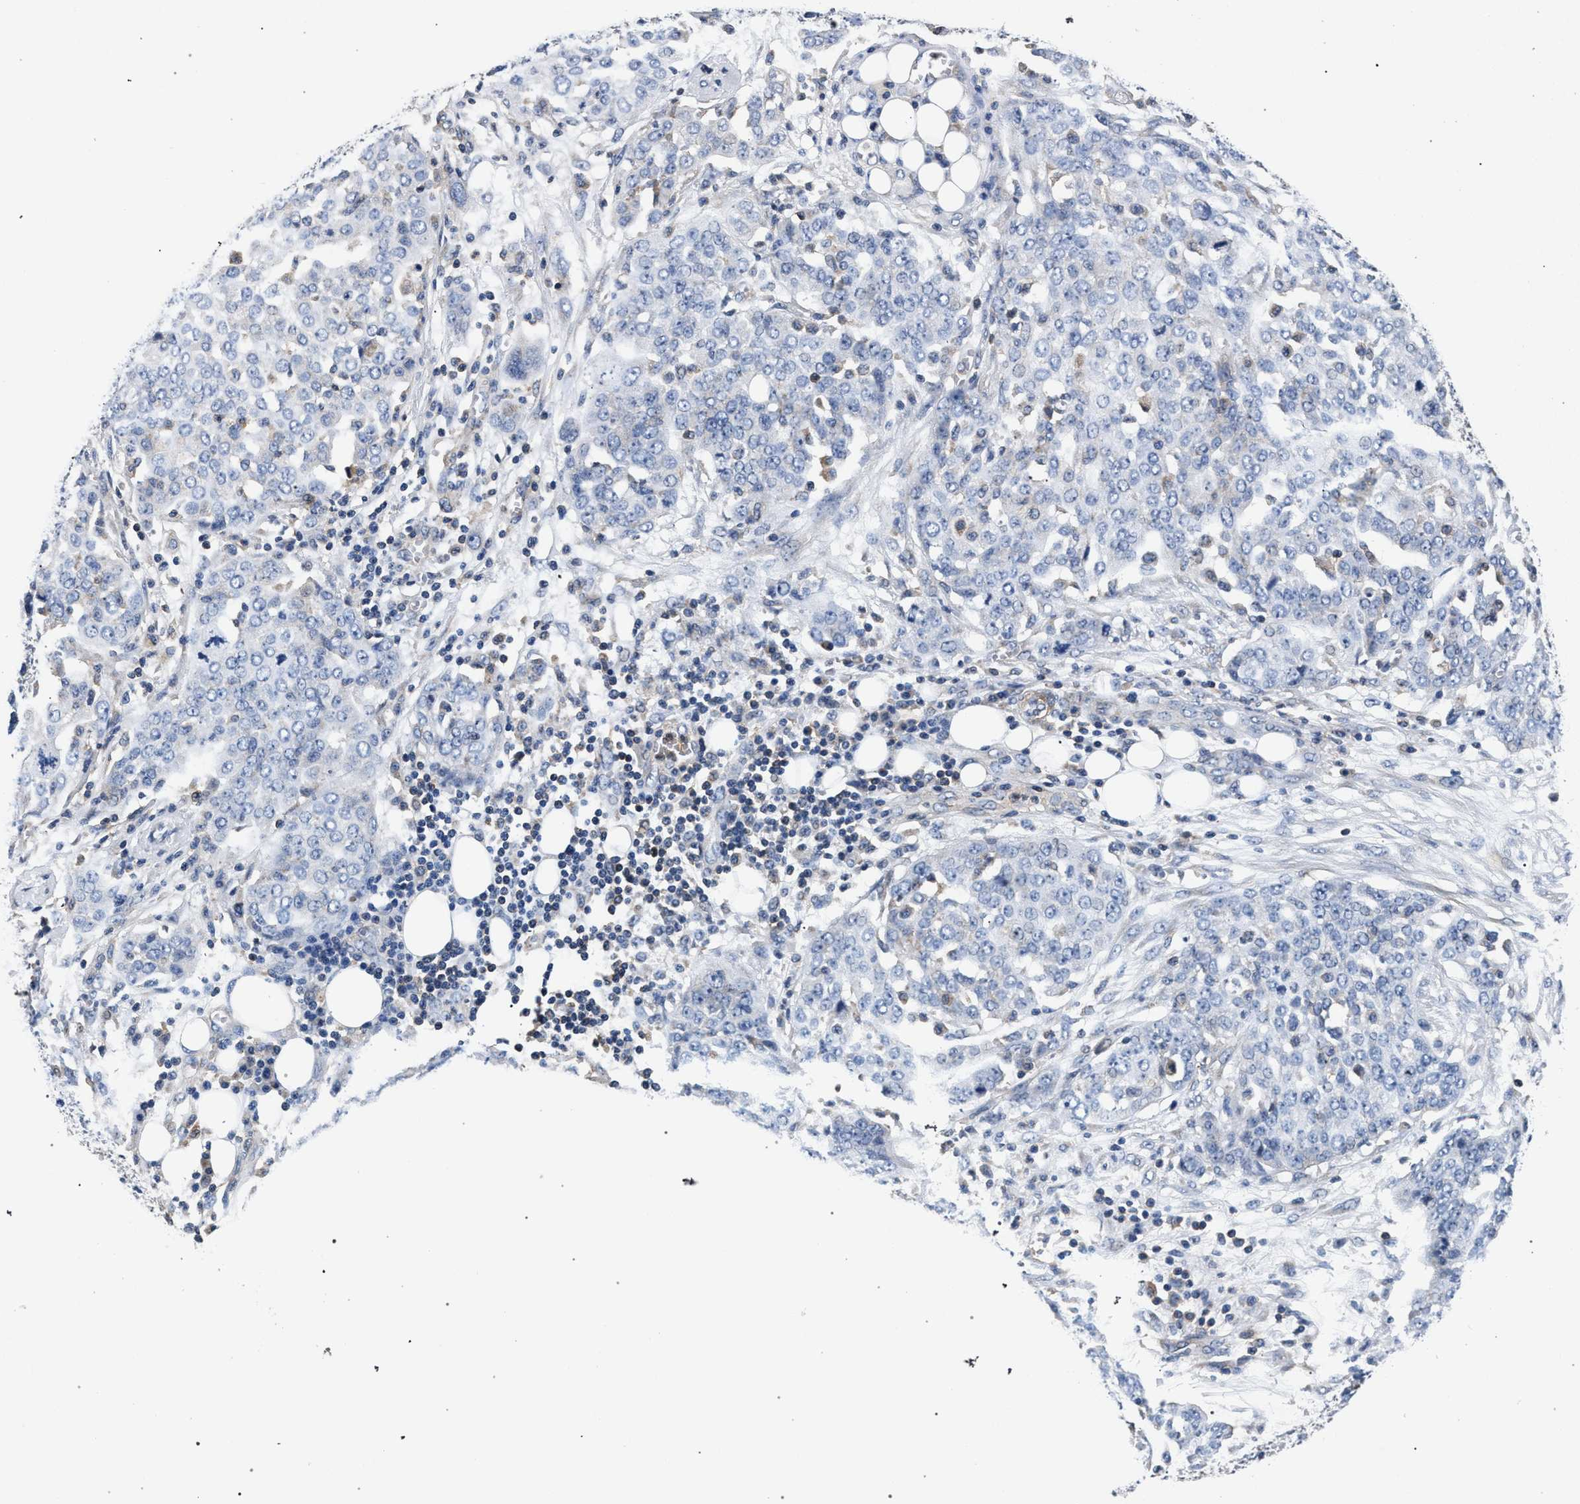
{"staining": {"intensity": "negative", "quantity": "none", "location": "none"}, "tissue": "ovarian cancer", "cell_type": "Tumor cells", "image_type": "cancer", "snomed": [{"axis": "morphology", "description": "Cystadenocarcinoma, serous, NOS"}, {"axis": "topography", "description": "Soft tissue"}, {"axis": "topography", "description": "Ovary"}], "caption": "IHC histopathology image of ovarian serous cystadenocarcinoma stained for a protein (brown), which reveals no expression in tumor cells.", "gene": "LASP1", "patient": {"sex": "female", "age": 57}}